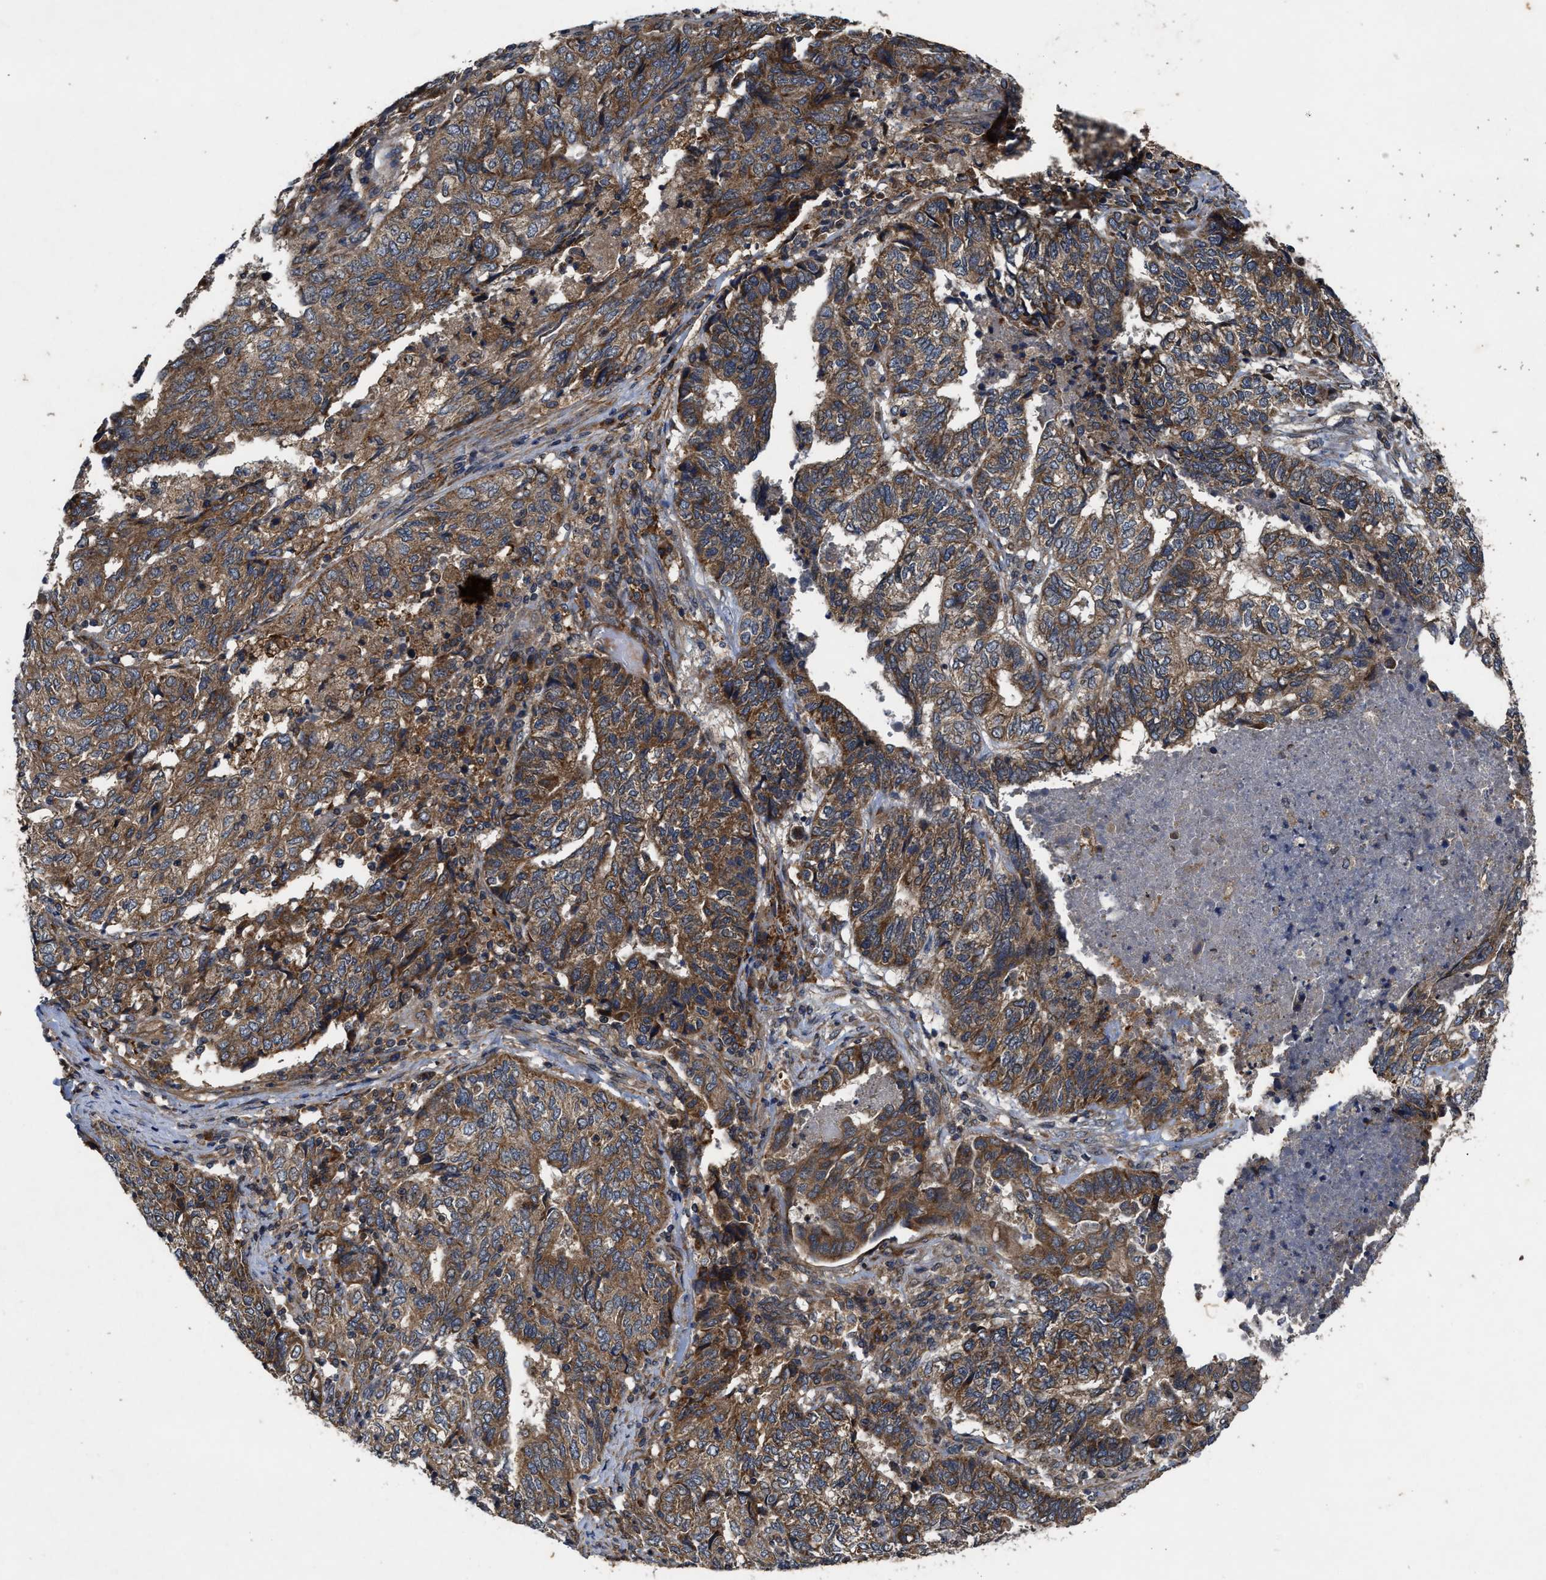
{"staining": {"intensity": "moderate", "quantity": ">75%", "location": "cytoplasmic/membranous"}, "tissue": "endometrial cancer", "cell_type": "Tumor cells", "image_type": "cancer", "snomed": [{"axis": "morphology", "description": "Adenocarcinoma, NOS"}, {"axis": "topography", "description": "Endometrium"}], "caption": "This is a micrograph of immunohistochemistry (IHC) staining of endometrial cancer (adenocarcinoma), which shows moderate expression in the cytoplasmic/membranous of tumor cells.", "gene": "EFNA4", "patient": {"sex": "female", "age": 80}}